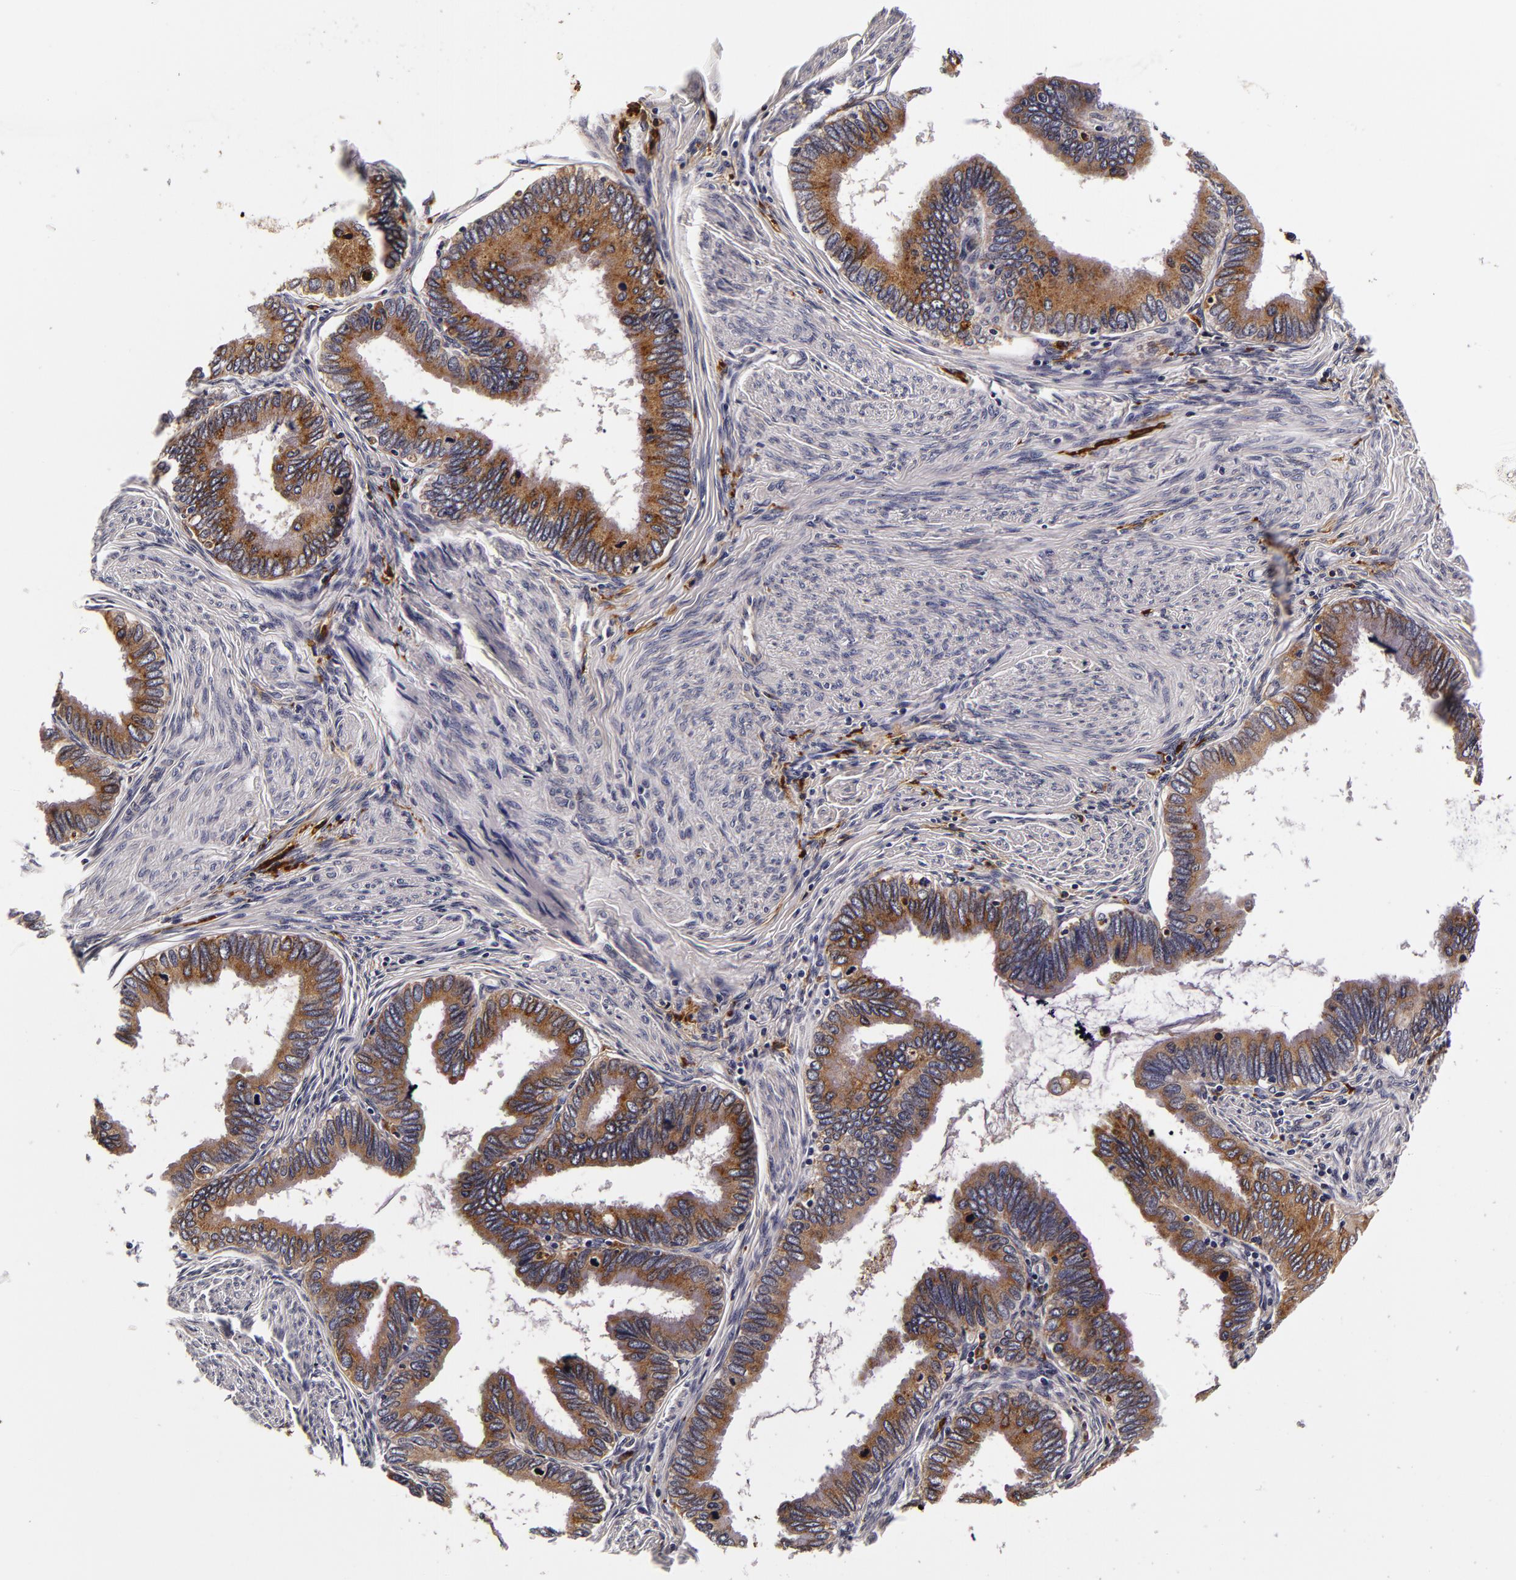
{"staining": {"intensity": "moderate", "quantity": ">75%", "location": "cytoplasmic/membranous"}, "tissue": "cervical cancer", "cell_type": "Tumor cells", "image_type": "cancer", "snomed": [{"axis": "morphology", "description": "Adenocarcinoma, NOS"}, {"axis": "topography", "description": "Cervix"}], "caption": "High-magnification brightfield microscopy of cervical cancer (adenocarcinoma) stained with DAB (3,3'-diaminobenzidine) (brown) and counterstained with hematoxylin (blue). tumor cells exhibit moderate cytoplasmic/membranous positivity is appreciated in approximately>75% of cells. (DAB (3,3'-diaminobenzidine) IHC with brightfield microscopy, high magnification).", "gene": "LGALS3BP", "patient": {"sex": "female", "age": 49}}